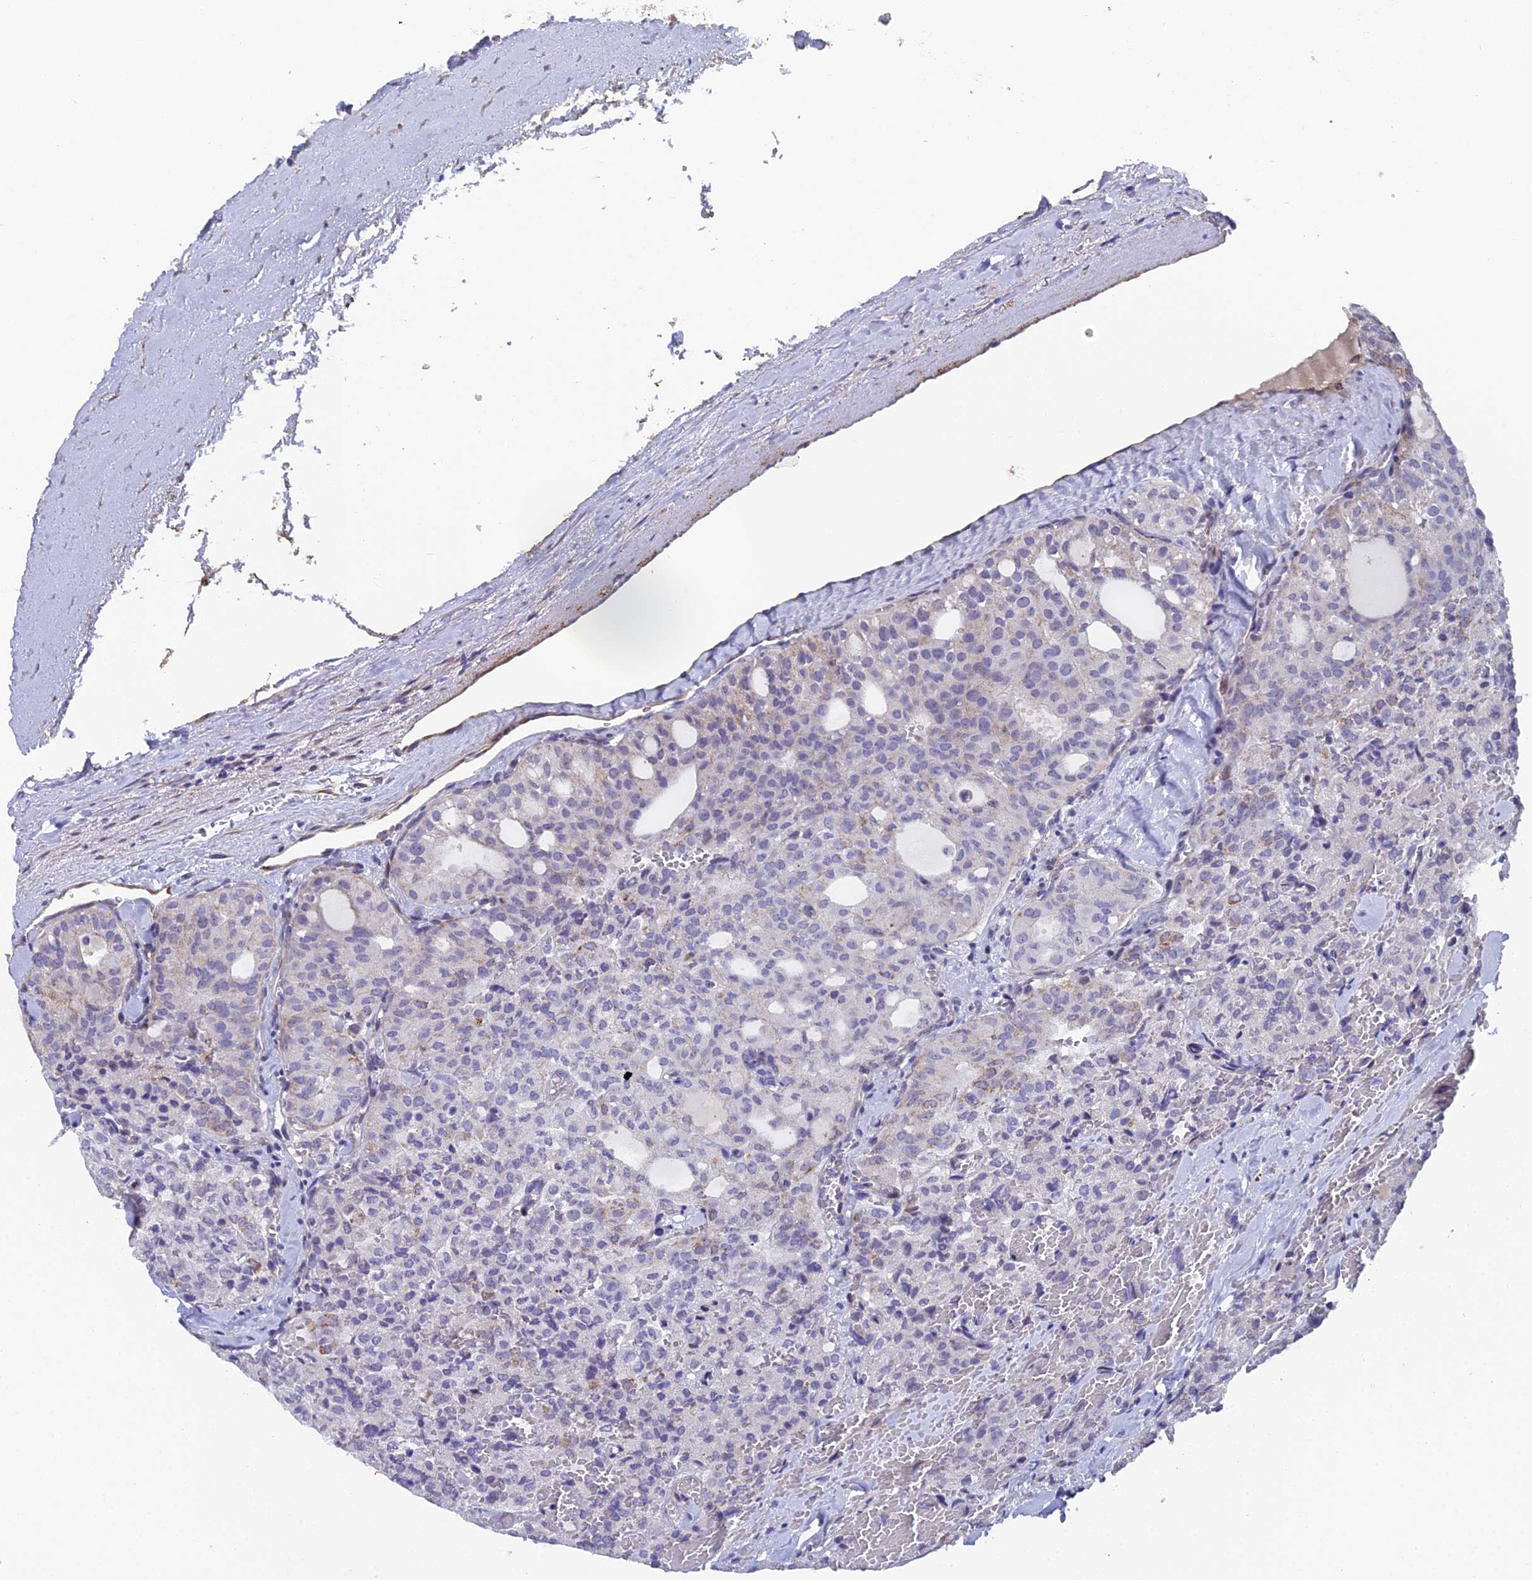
{"staining": {"intensity": "negative", "quantity": "none", "location": "none"}, "tissue": "thyroid cancer", "cell_type": "Tumor cells", "image_type": "cancer", "snomed": [{"axis": "morphology", "description": "Follicular adenoma carcinoma, NOS"}, {"axis": "topography", "description": "Thyroid gland"}], "caption": "Follicular adenoma carcinoma (thyroid) was stained to show a protein in brown. There is no significant positivity in tumor cells.", "gene": "XKR9", "patient": {"sex": "male", "age": 75}}